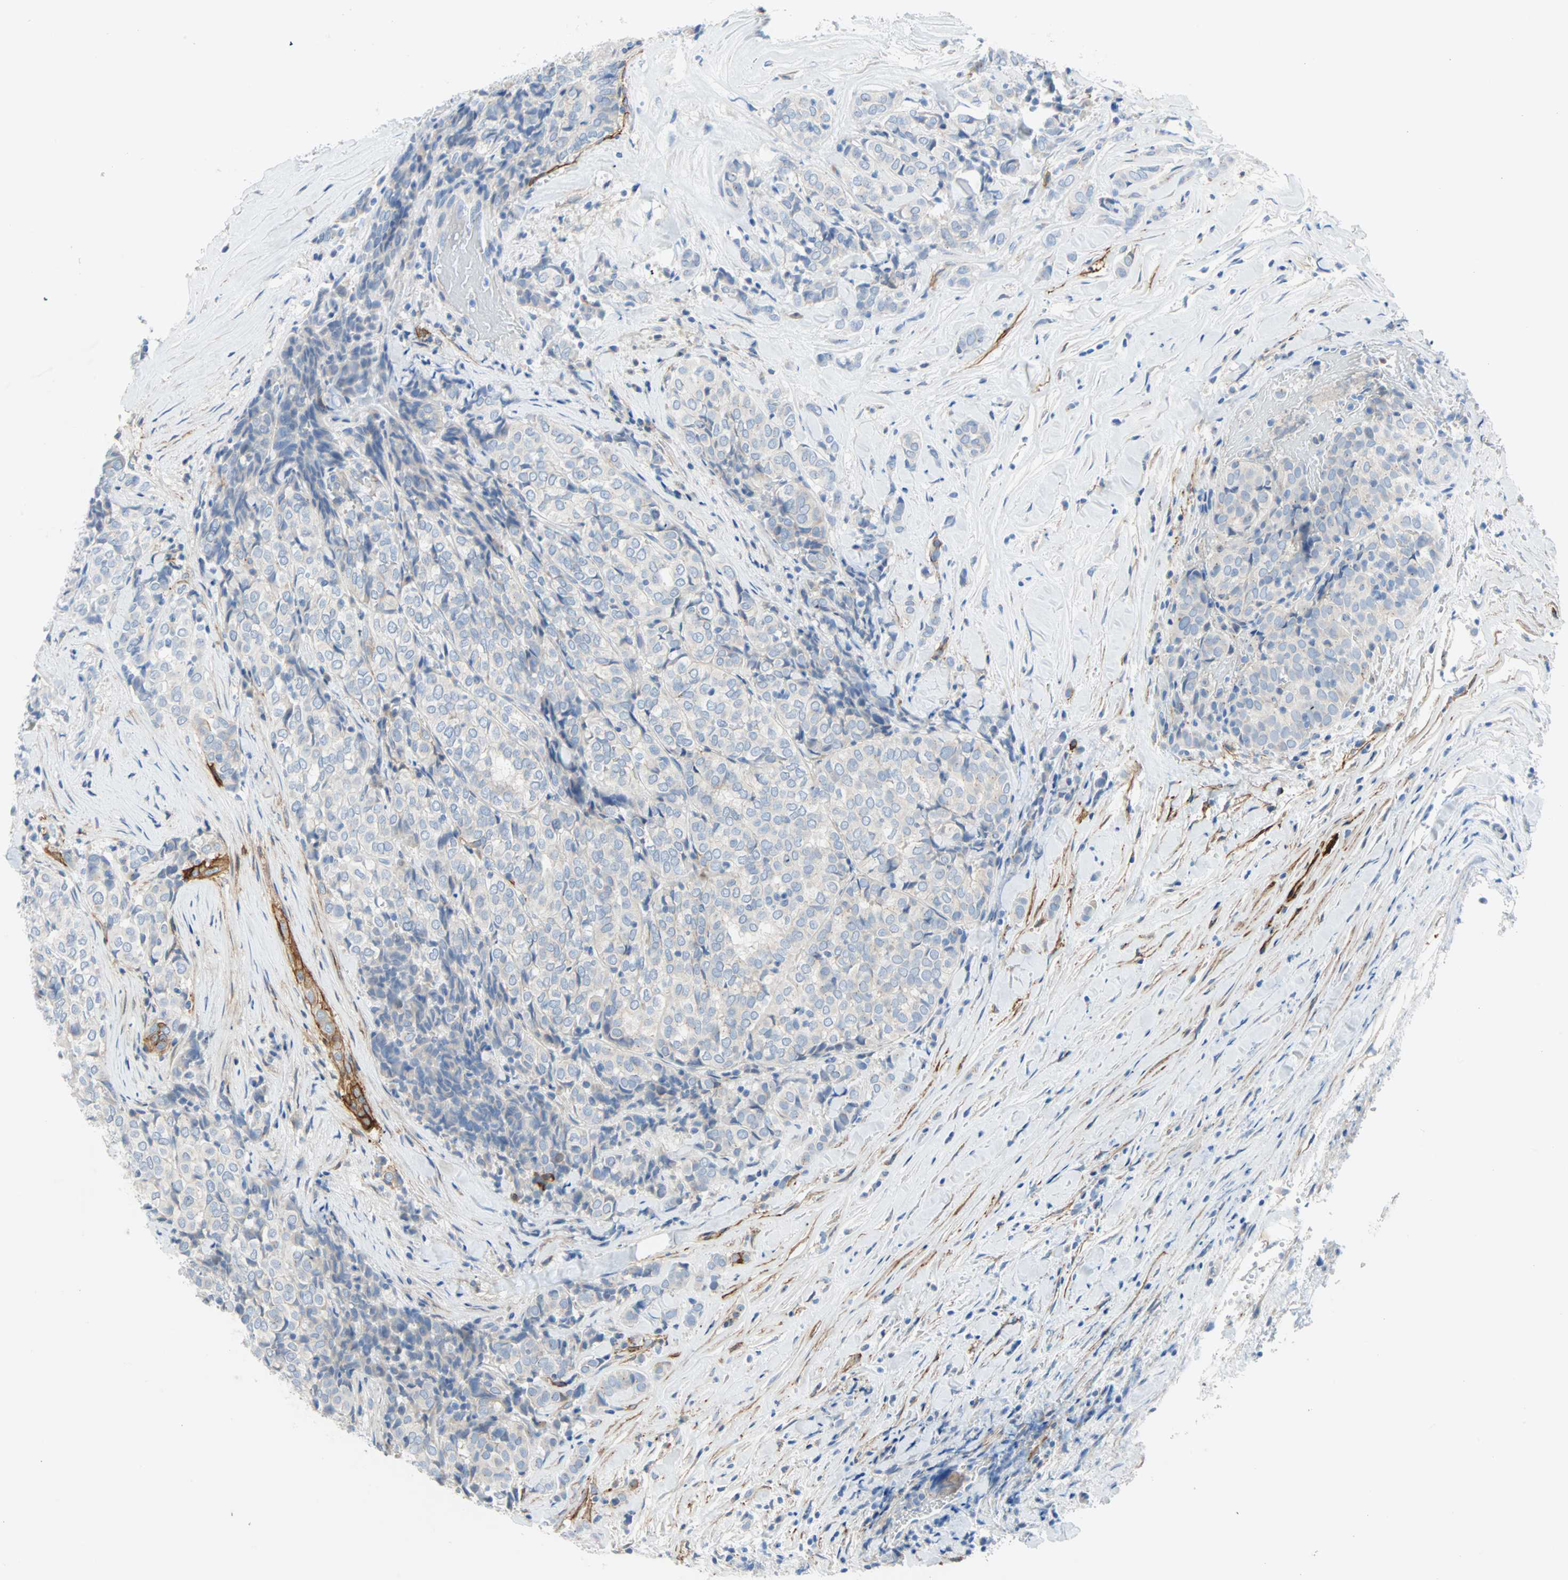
{"staining": {"intensity": "negative", "quantity": "none", "location": "none"}, "tissue": "thyroid cancer", "cell_type": "Tumor cells", "image_type": "cancer", "snomed": [{"axis": "morphology", "description": "Normal tissue, NOS"}, {"axis": "morphology", "description": "Papillary adenocarcinoma, NOS"}, {"axis": "topography", "description": "Thyroid gland"}], "caption": "Immunohistochemistry of human papillary adenocarcinoma (thyroid) displays no expression in tumor cells.", "gene": "PDPN", "patient": {"sex": "female", "age": 30}}